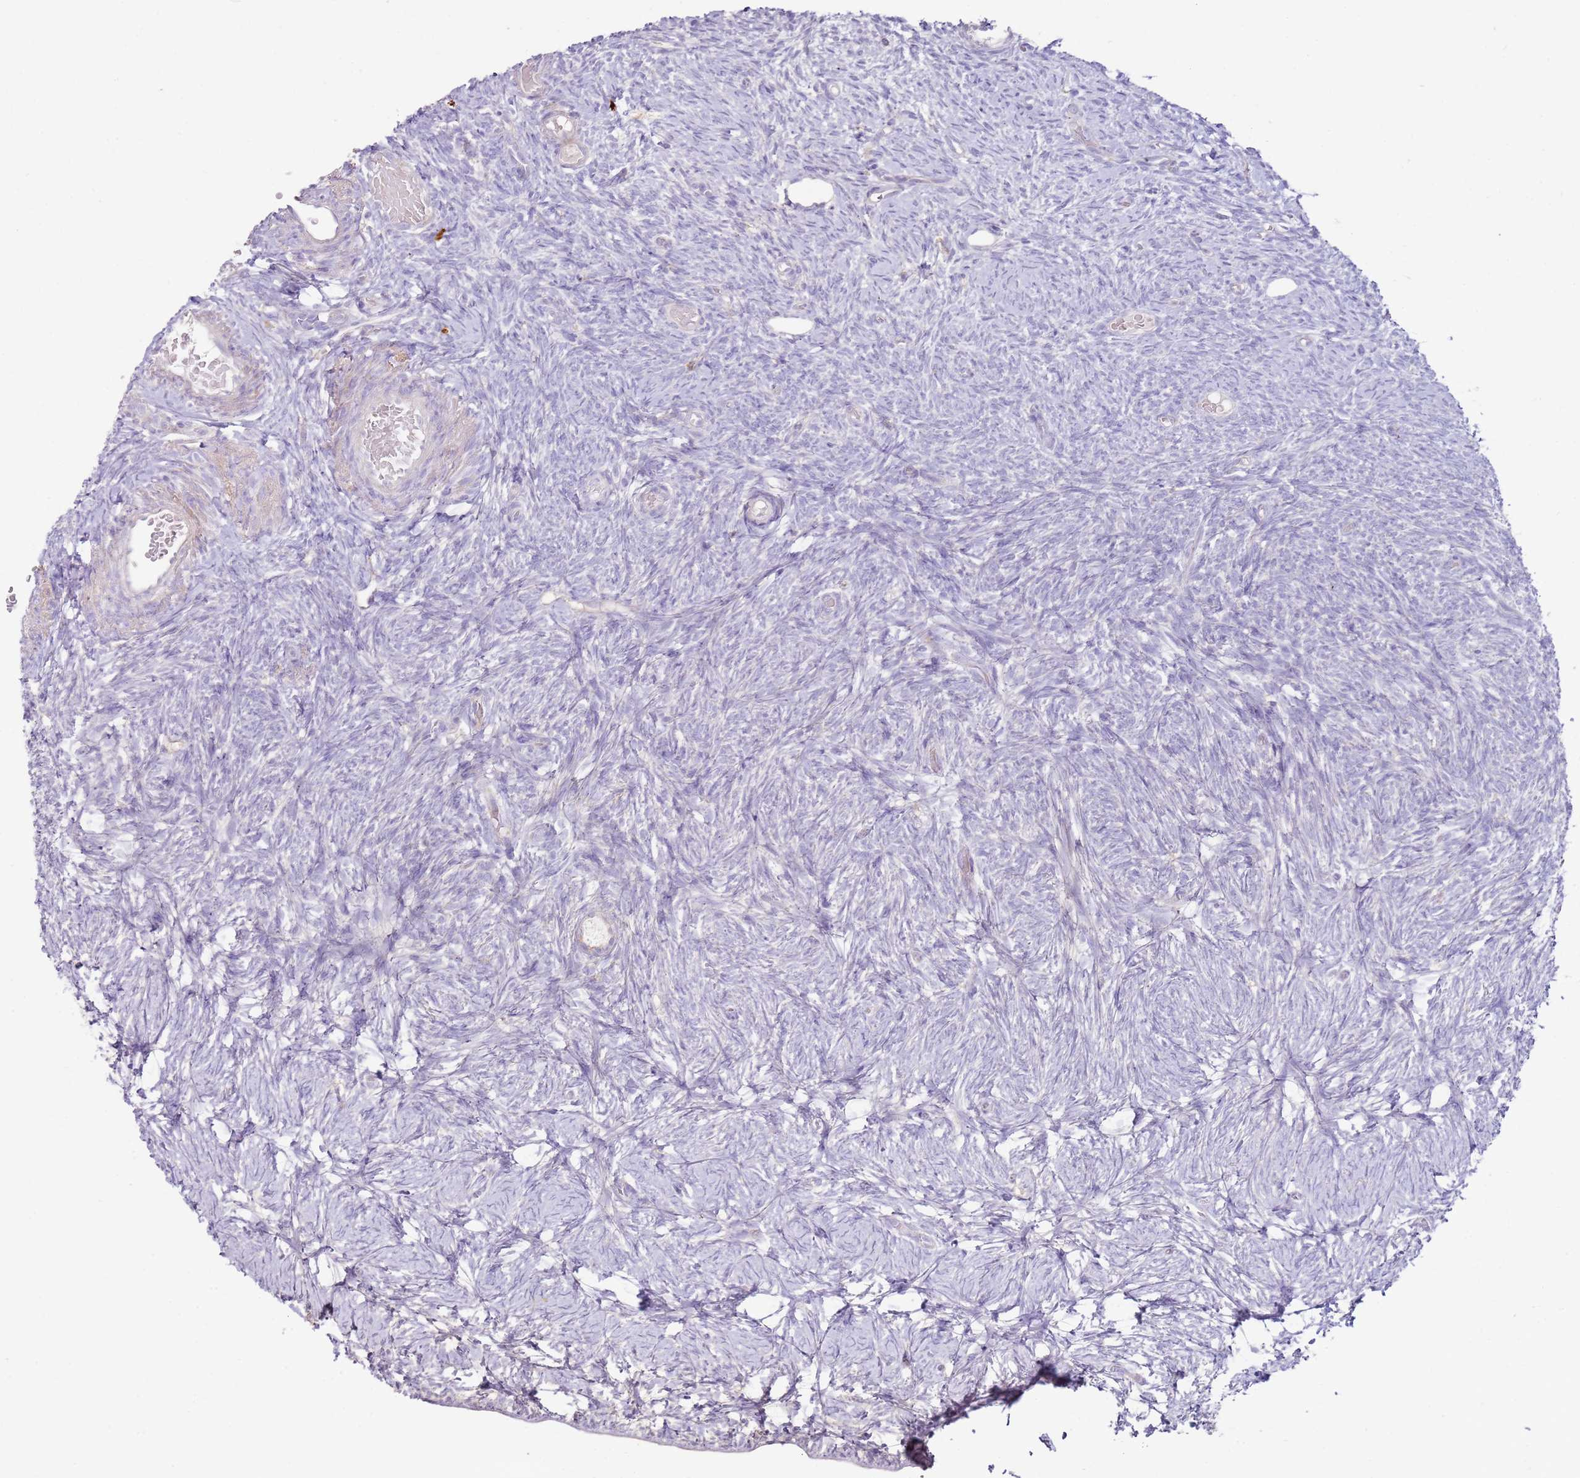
{"staining": {"intensity": "negative", "quantity": "none", "location": "none"}, "tissue": "ovary", "cell_type": "Ovarian stroma cells", "image_type": "normal", "snomed": [{"axis": "morphology", "description": "Normal tissue, NOS"}, {"axis": "topography", "description": "Ovary"}], "caption": "Protein analysis of normal ovary exhibits no significant expression in ovarian stroma cells. (Immunohistochemistry (ihc), brightfield microscopy, high magnification).", "gene": "FPR1", "patient": {"sex": "female", "age": 39}}